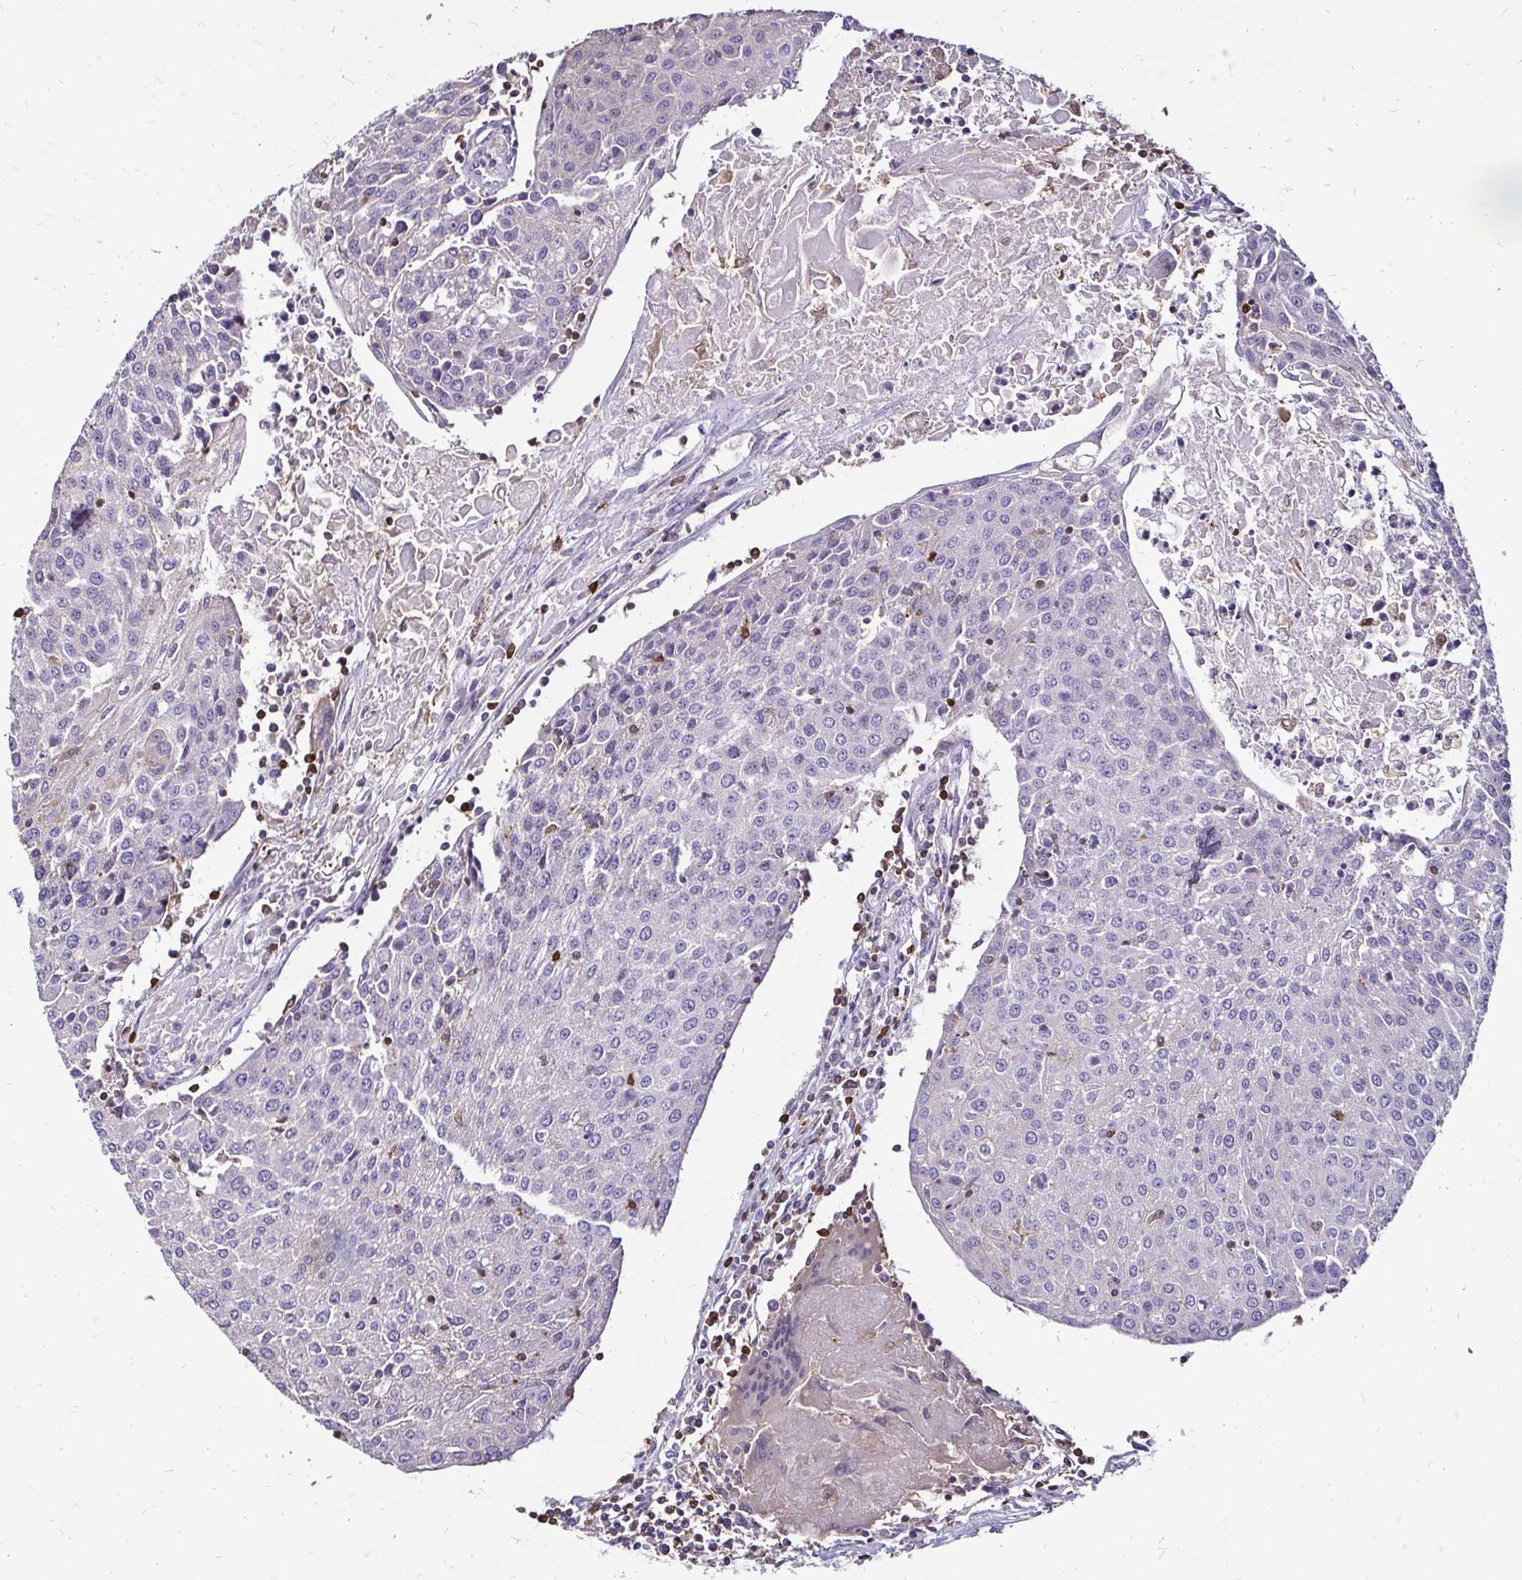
{"staining": {"intensity": "negative", "quantity": "none", "location": "none"}, "tissue": "urothelial cancer", "cell_type": "Tumor cells", "image_type": "cancer", "snomed": [{"axis": "morphology", "description": "Urothelial carcinoma, High grade"}, {"axis": "topography", "description": "Urinary bladder"}], "caption": "The image exhibits no significant expression in tumor cells of high-grade urothelial carcinoma.", "gene": "ZFP1", "patient": {"sex": "female", "age": 85}}